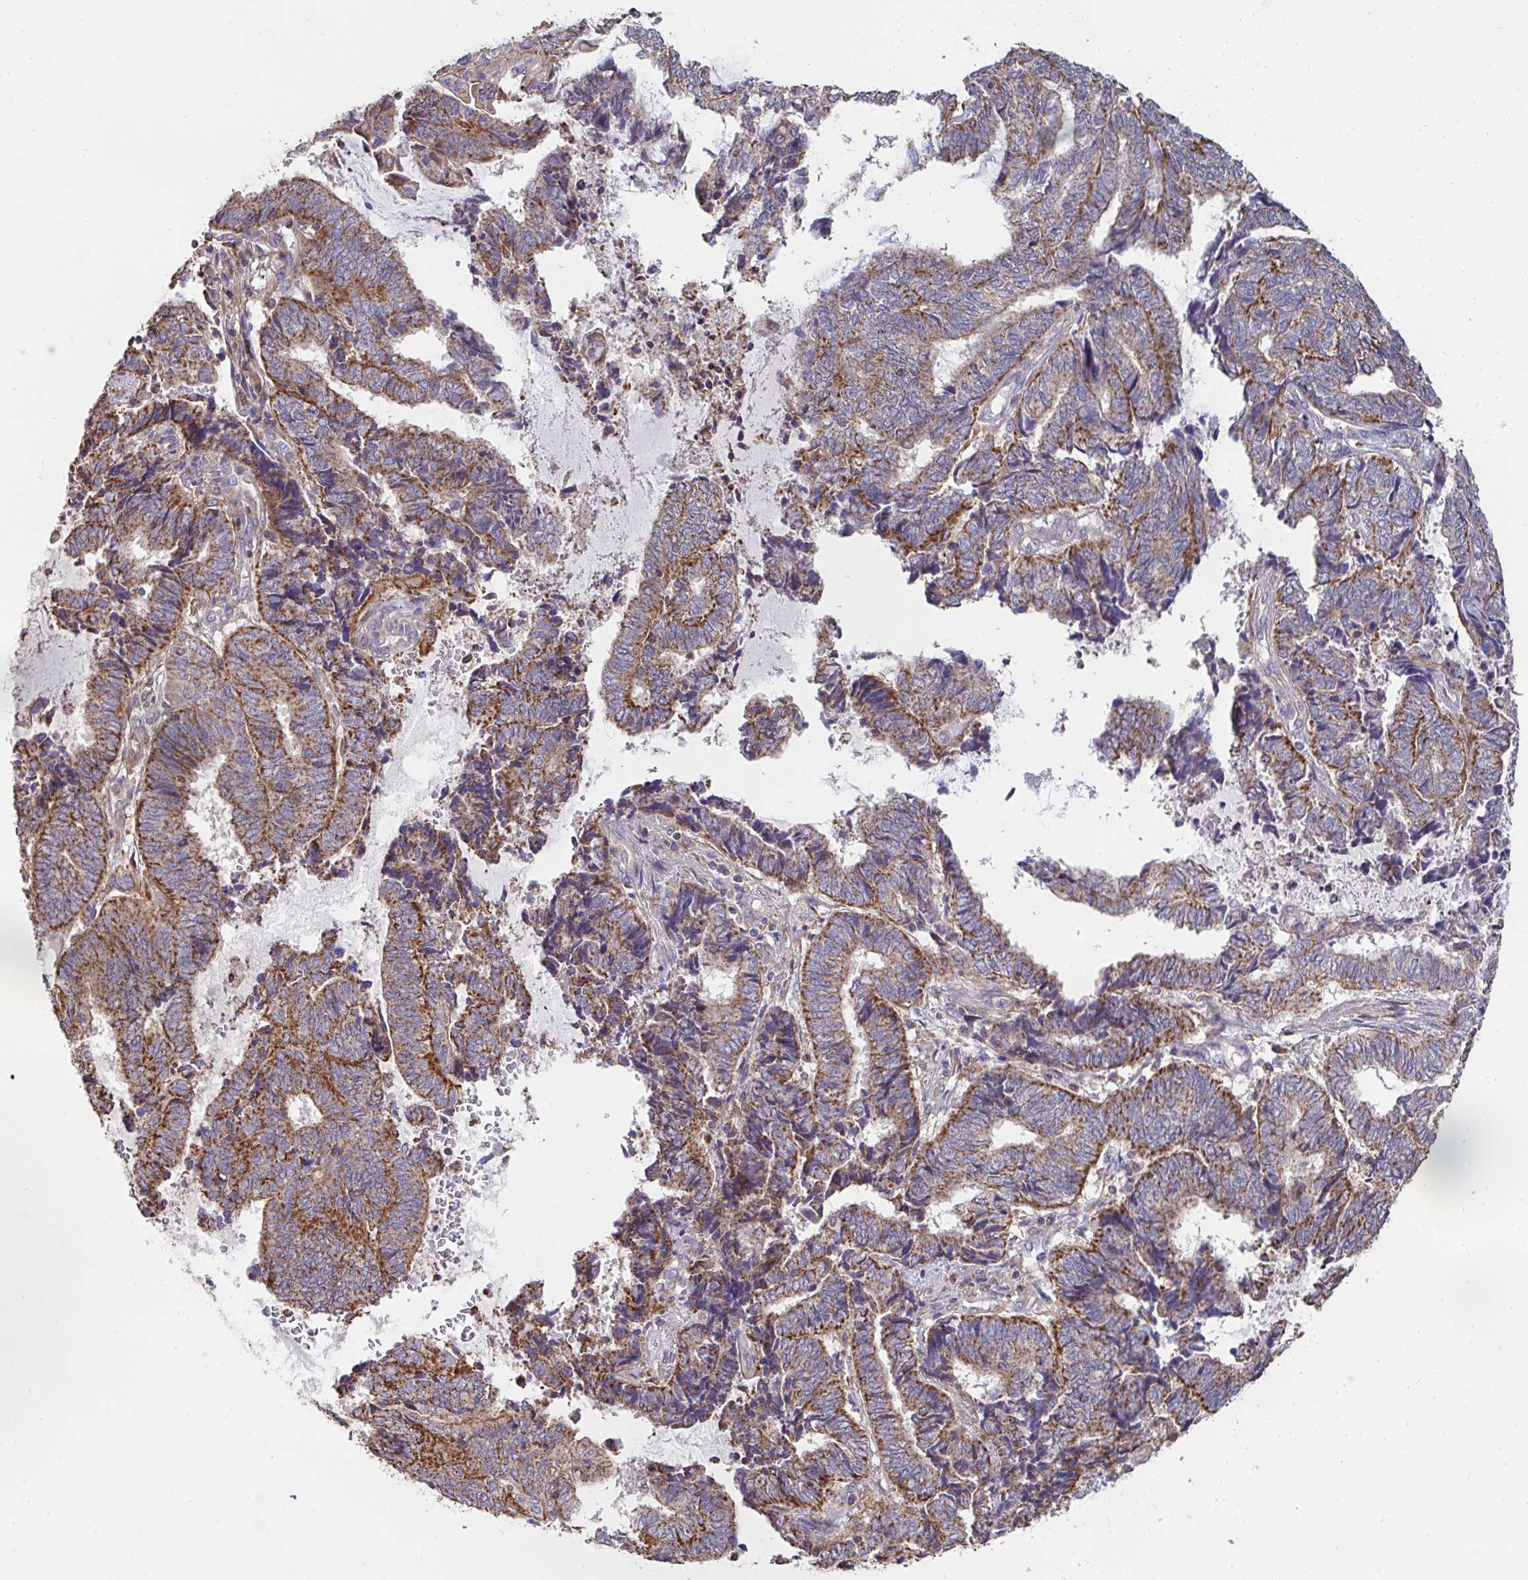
{"staining": {"intensity": "moderate", "quantity": ">75%", "location": "cytoplasmic/membranous"}, "tissue": "endometrial cancer", "cell_type": "Tumor cells", "image_type": "cancer", "snomed": [{"axis": "morphology", "description": "Adenocarcinoma, NOS"}, {"axis": "topography", "description": "Uterus"}, {"axis": "topography", "description": "Endometrium"}], "caption": "Tumor cells exhibit medium levels of moderate cytoplasmic/membranous expression in approximately >75% of cells in human endometrial adenocarcinoma.", "gene": "DZANK1", "patient": {"sex": "female", "age": 70}}